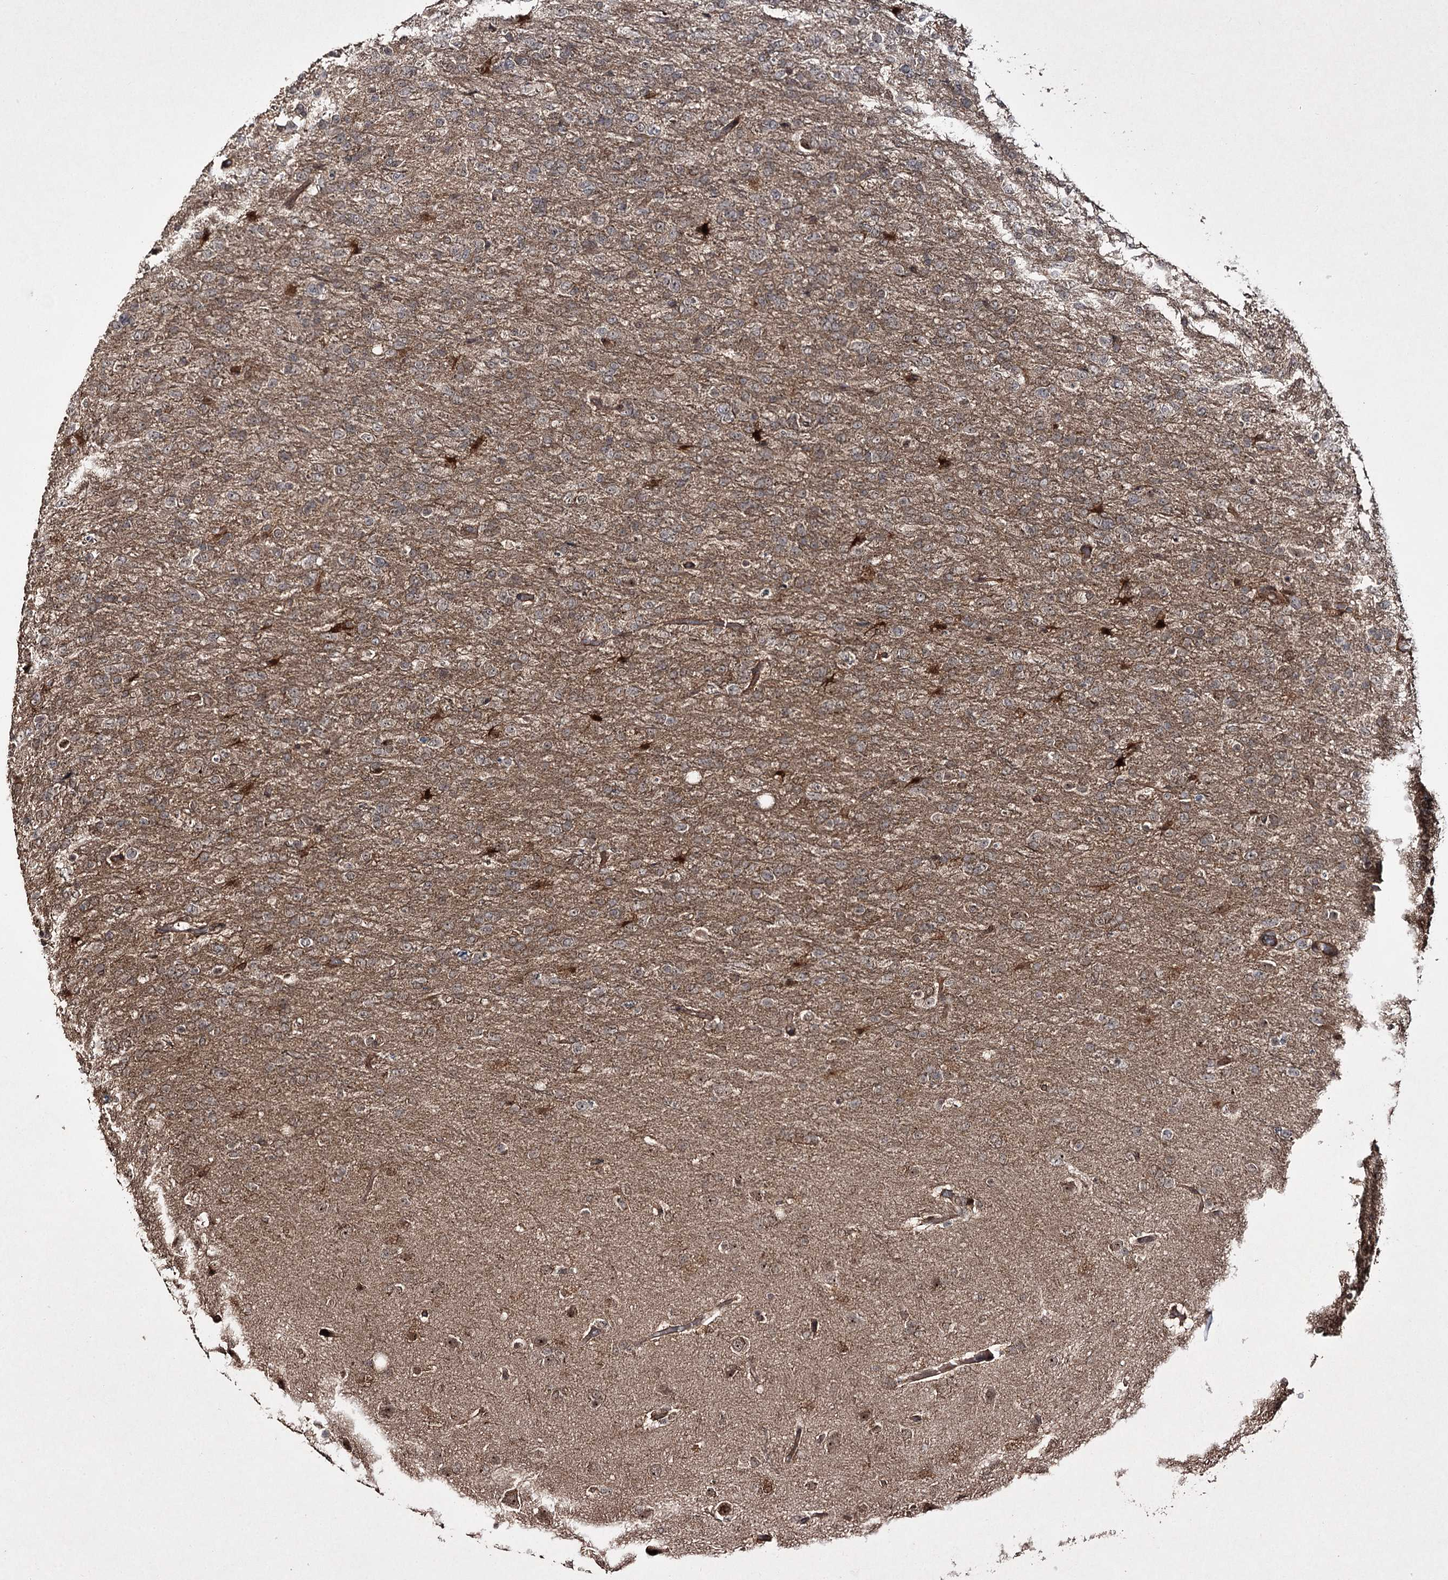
{"staining": {"intensity": "negative", "quantity": "none", "location": "none"}, "tissue": "glioma", "cell_type": "Tumor cells", "image_type": "cancer", "snomed": [{"axis": "morphology", "description": "Glioma, malignant, High grade"}, {"axis": "topography", "description": "Brain"}], "caption": "DAB immunohistochemical staining of glioma shows no significant staining in tumor cells. The staining is performed using DAB brown chromogen with nuclei counter-stained in using hematoxylin.", "gene": "CCDC59", "patient": {"sex": "female", "age": 74}}